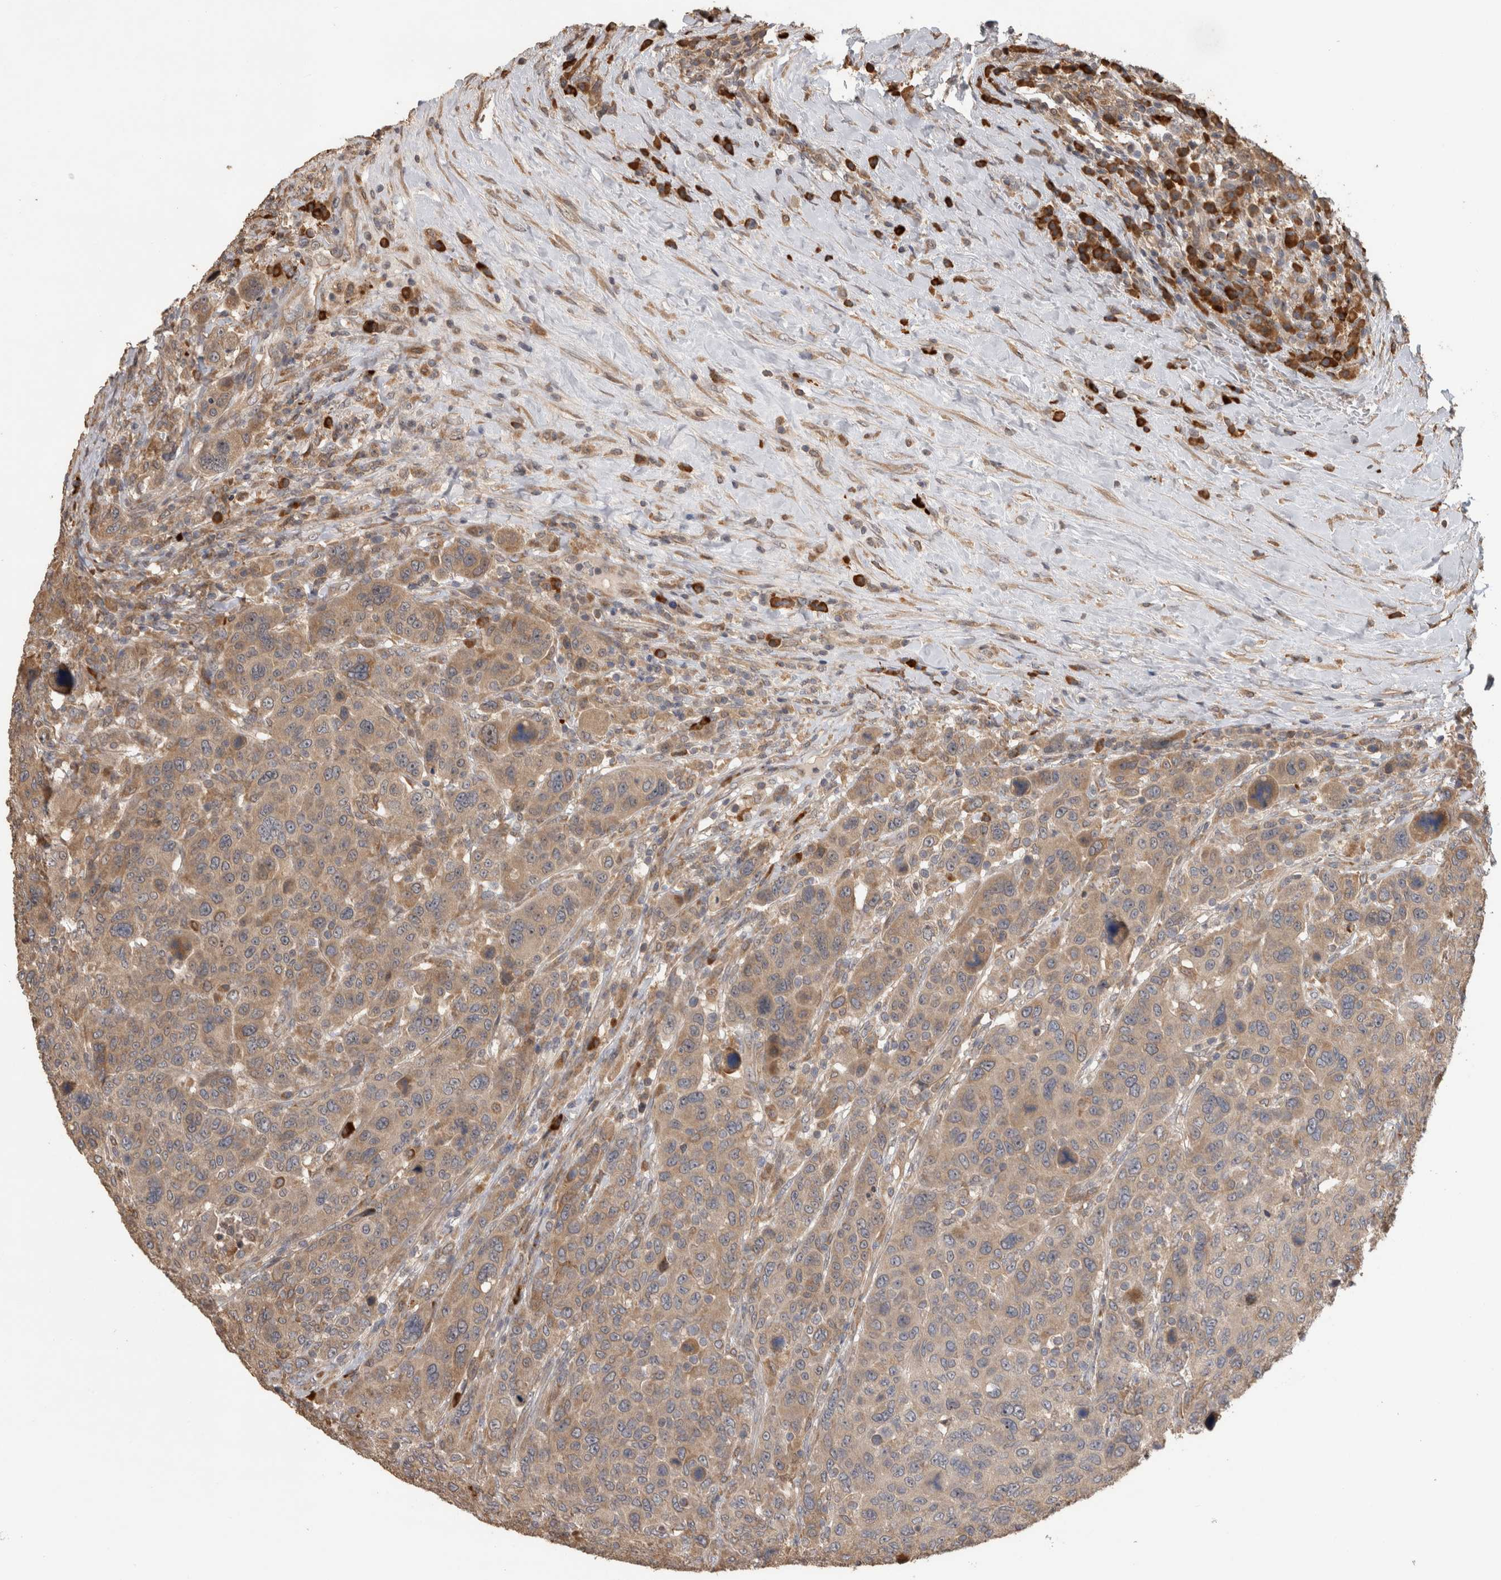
{"staining": {"intensity": "moderate", "quantity": ">75%", "location": "cytoplasmic/membranous"}, "tissue": "breast cancer", "cell_type": "Tumor cells", "image_type": "cancer", "snomed": [{"axis": "morphology", "description": "Duct carcinoma"}, {"axis": "topography", "description": "Breast"}], "caption": "Immunohistochemistry (IHC) micrograph of neoplastic tissue: human breast cancer (intraductal carcinoma) stained using immunohistochemistry (IHC) shows medium levels of moderate protein expression localized specifically in the cytoplasmic/membranous of tumor cells, appearing as a cytoplasmic/membranous brown color.", "gene": "TBCE", "patient": {"sex": "female", "age": 37}}